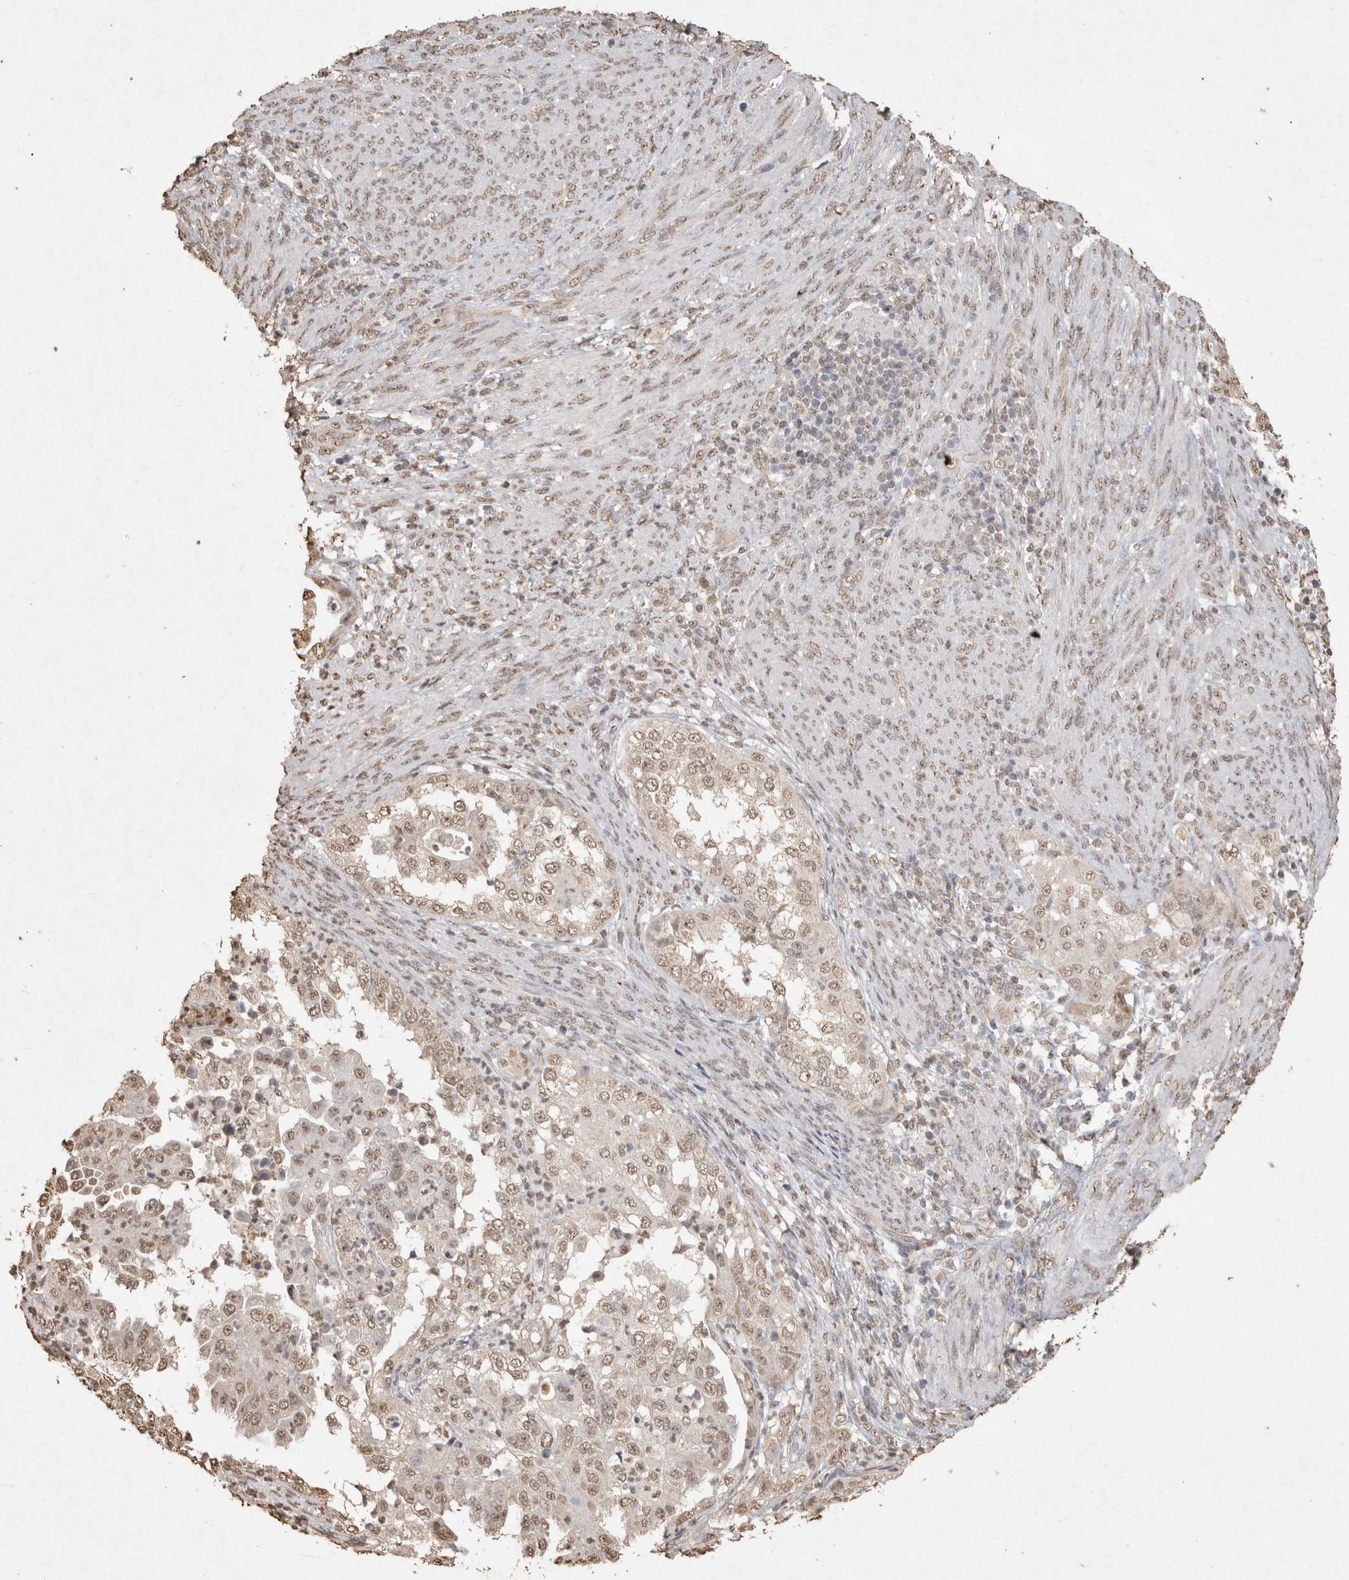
{"staining": {"intensity": "weak", "quantity": ">75%", "location": "nuclear"}, "tissue": "endometrial cancer", "cell_type": "Tumor cells", "image_type": "cancer", "snomed": [{"axis": "morphology", "description": "Adenocarcinoma, NOS"}, {"axis": "topography", "description": "Endometrium"}], "caption": "Immunohistochemical staining of endometrial cancer (adenocarcinoma) exhibits low levels of weak nuclear expression in approximately >75% of tumor cells.", "gene": "MLX", "patient": {"sex": "female", "age": 85}}